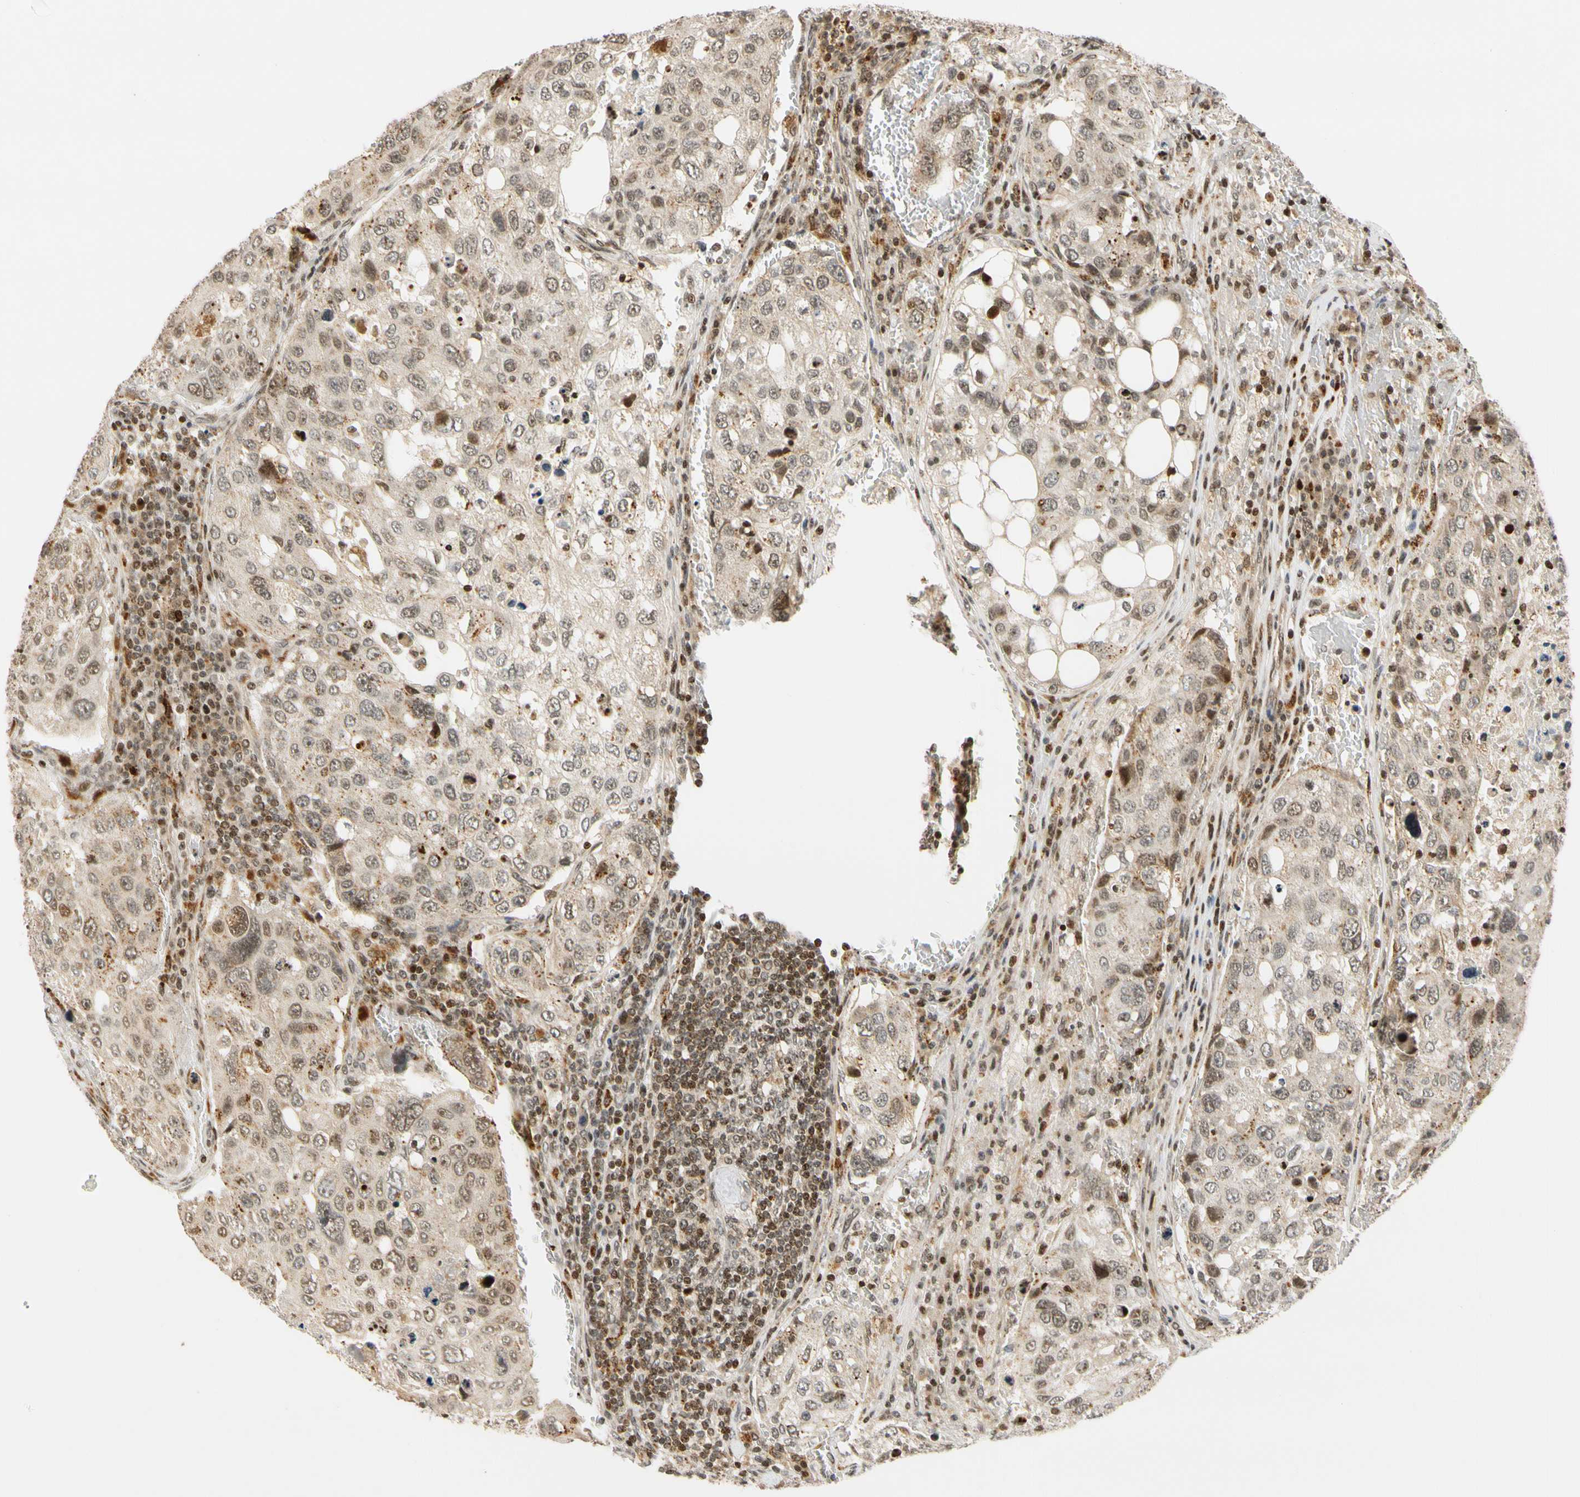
{"staining": {"intensity": "moderate", "quantity": "25%-75%", "location": "cytoplasmic/membranous,nuclear"}, "tissue": "urothelial cancer", "cell_type": "Tumor cells", "image_type": "cancer", "snomed": [{"axis": "morphology", "description": "Urothelial carcinoma, High grade"}, {"axis": "topography", "description": "Lymph node"}, {"axis": "topography", "description": "Urinary bladder"}], "caption": "Immunohistochemical staining of urothelial cancer demonstrates medium levels of moderate cytoplasmic/membranous and nuclear protein staining in approximately 25%-75% of tumor cells. Nuclei are stained in blue.", "gene": "CDK7", "patient": {"sex": "male", "age": 51}}